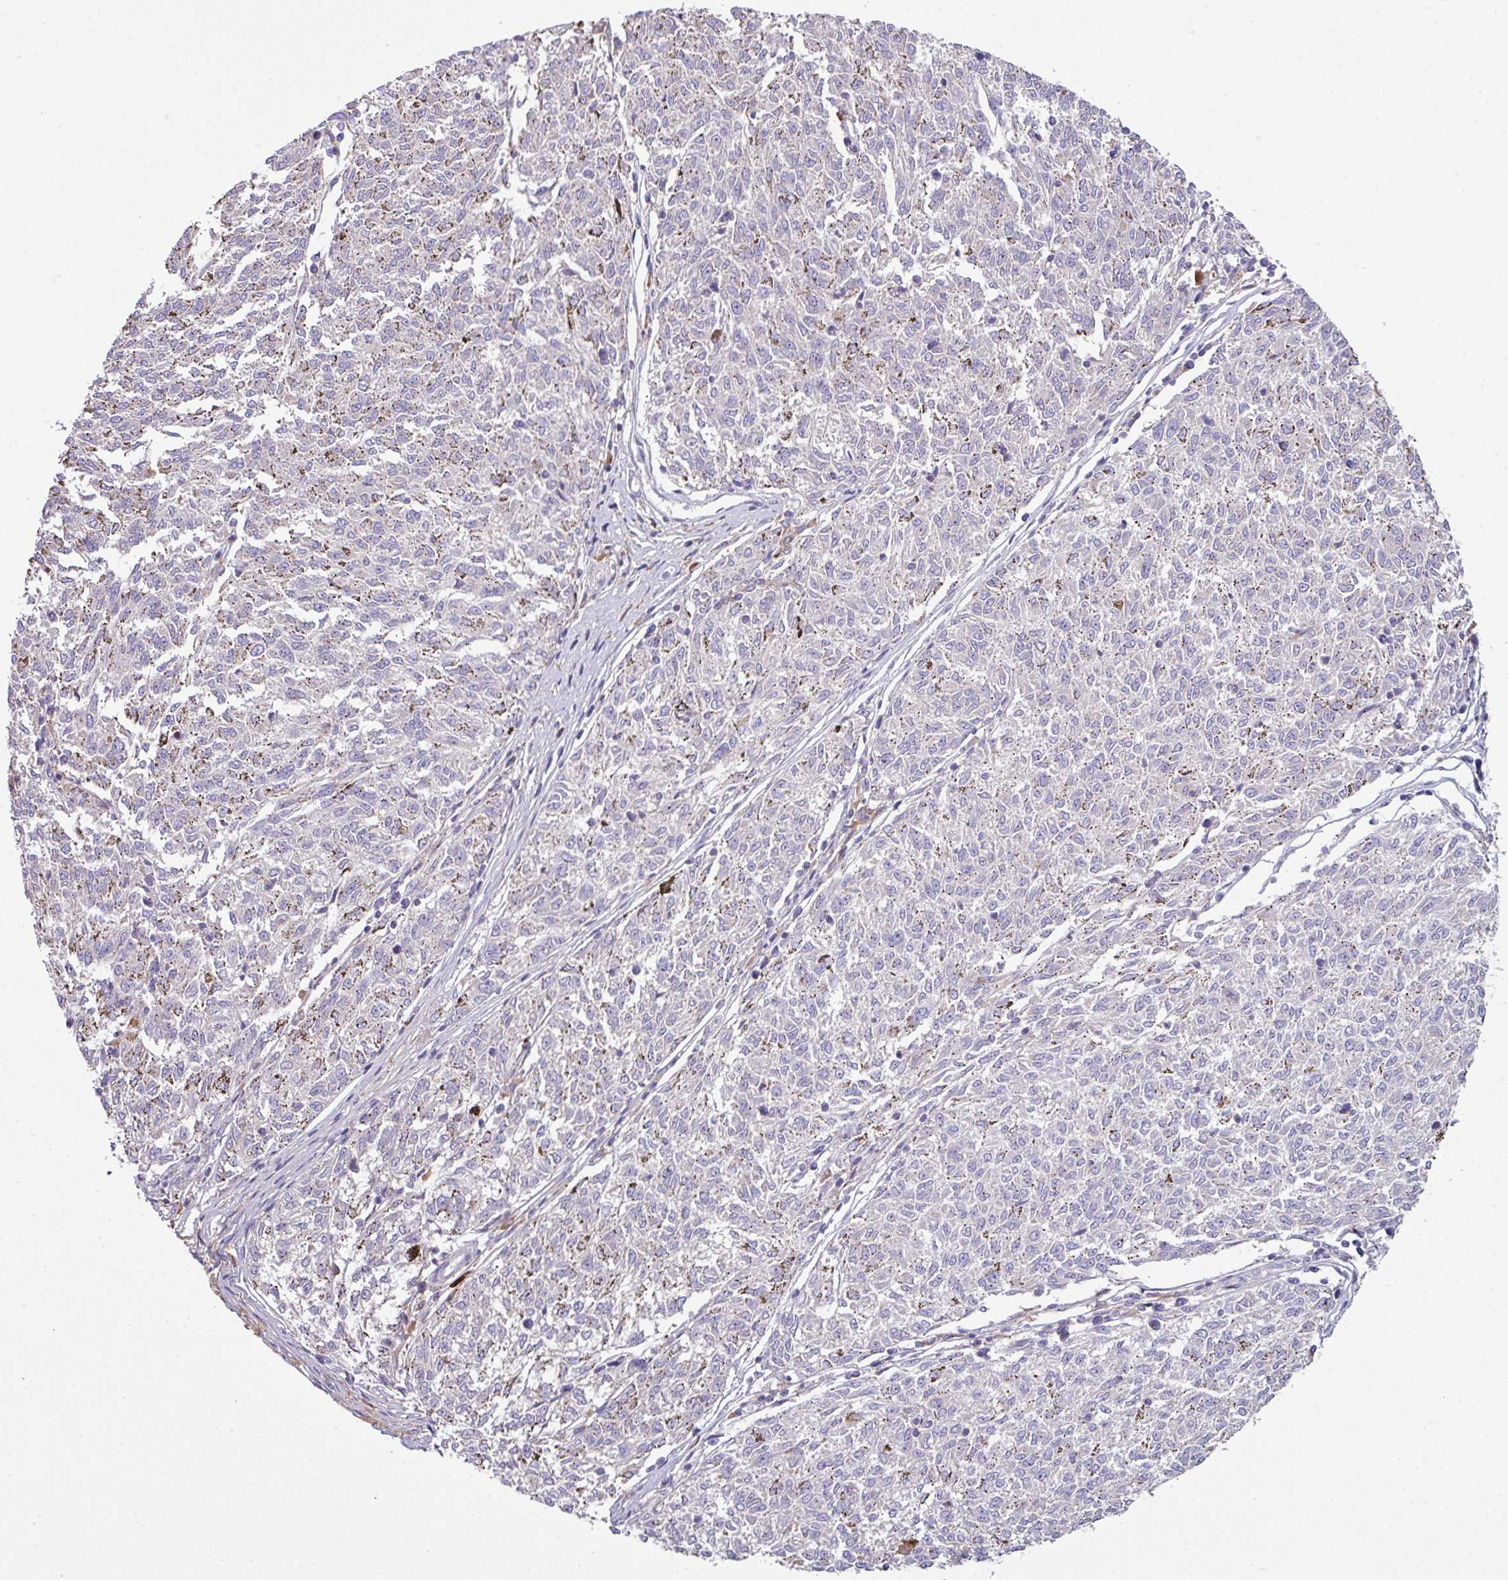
{"staining": {"intensity": "negative", "quantity": "none", "location": "none"}, "tissue": "melanoma", "cell_type": "Tumor cells", "image_type": "cancer", "snomed": [{"axis": "morphology", "description": "Malignant melanoma, NOS"}, {"axis": "topography", "description": "Skin"}], "caption": "A photomicrograph of malignant melanoma stained for a protein exhibits no brown staining in tumor cells. (Stains: DAB immunohistochemistry (IHC) with hematoxylin counter stain, Microscopy: brightfield microscopy at high magnification).", "gene": "SLAMF6", "patient": {"sex": "female", "age": 72}}